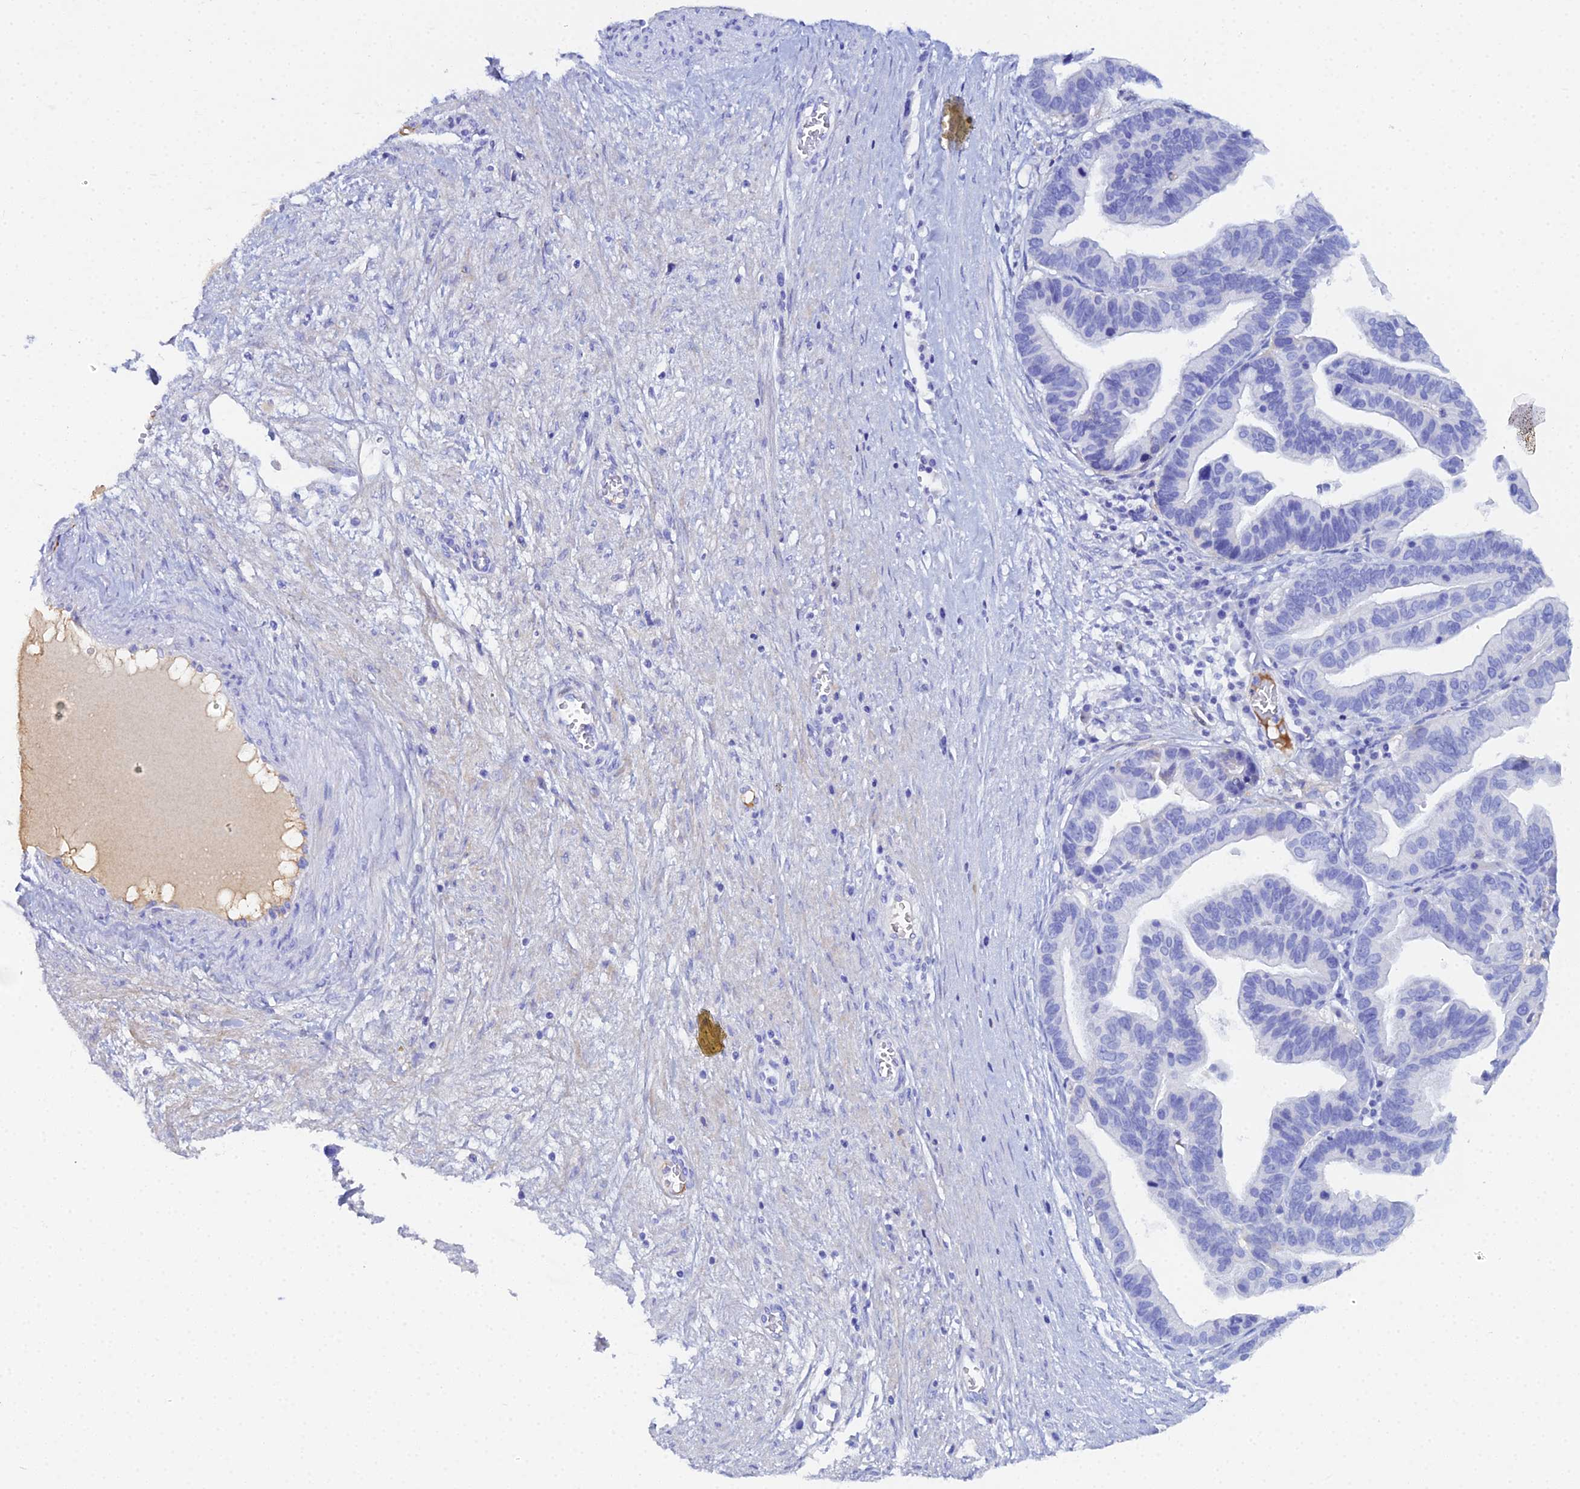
{"staining": {"intensity": "negative", "quantity": "none", "location": "none"}, "tissue": "ovarian cancer", "cell_type": "Tumor cells", "image_type": "cancer", "snomed": [{"axis": "morphology", "description": "Cystadenocarcinoma, serous, NOS"}, {"axis": "topography", "description": "Ovary"}], "caption": "High power microscopy image of an immunohistochemistry (IHC) image of ovarian cancer, revealing no significant positivity in tumor cells.", "gene": "CELA3A", "patient": {"sex": "female", "age": 56}}